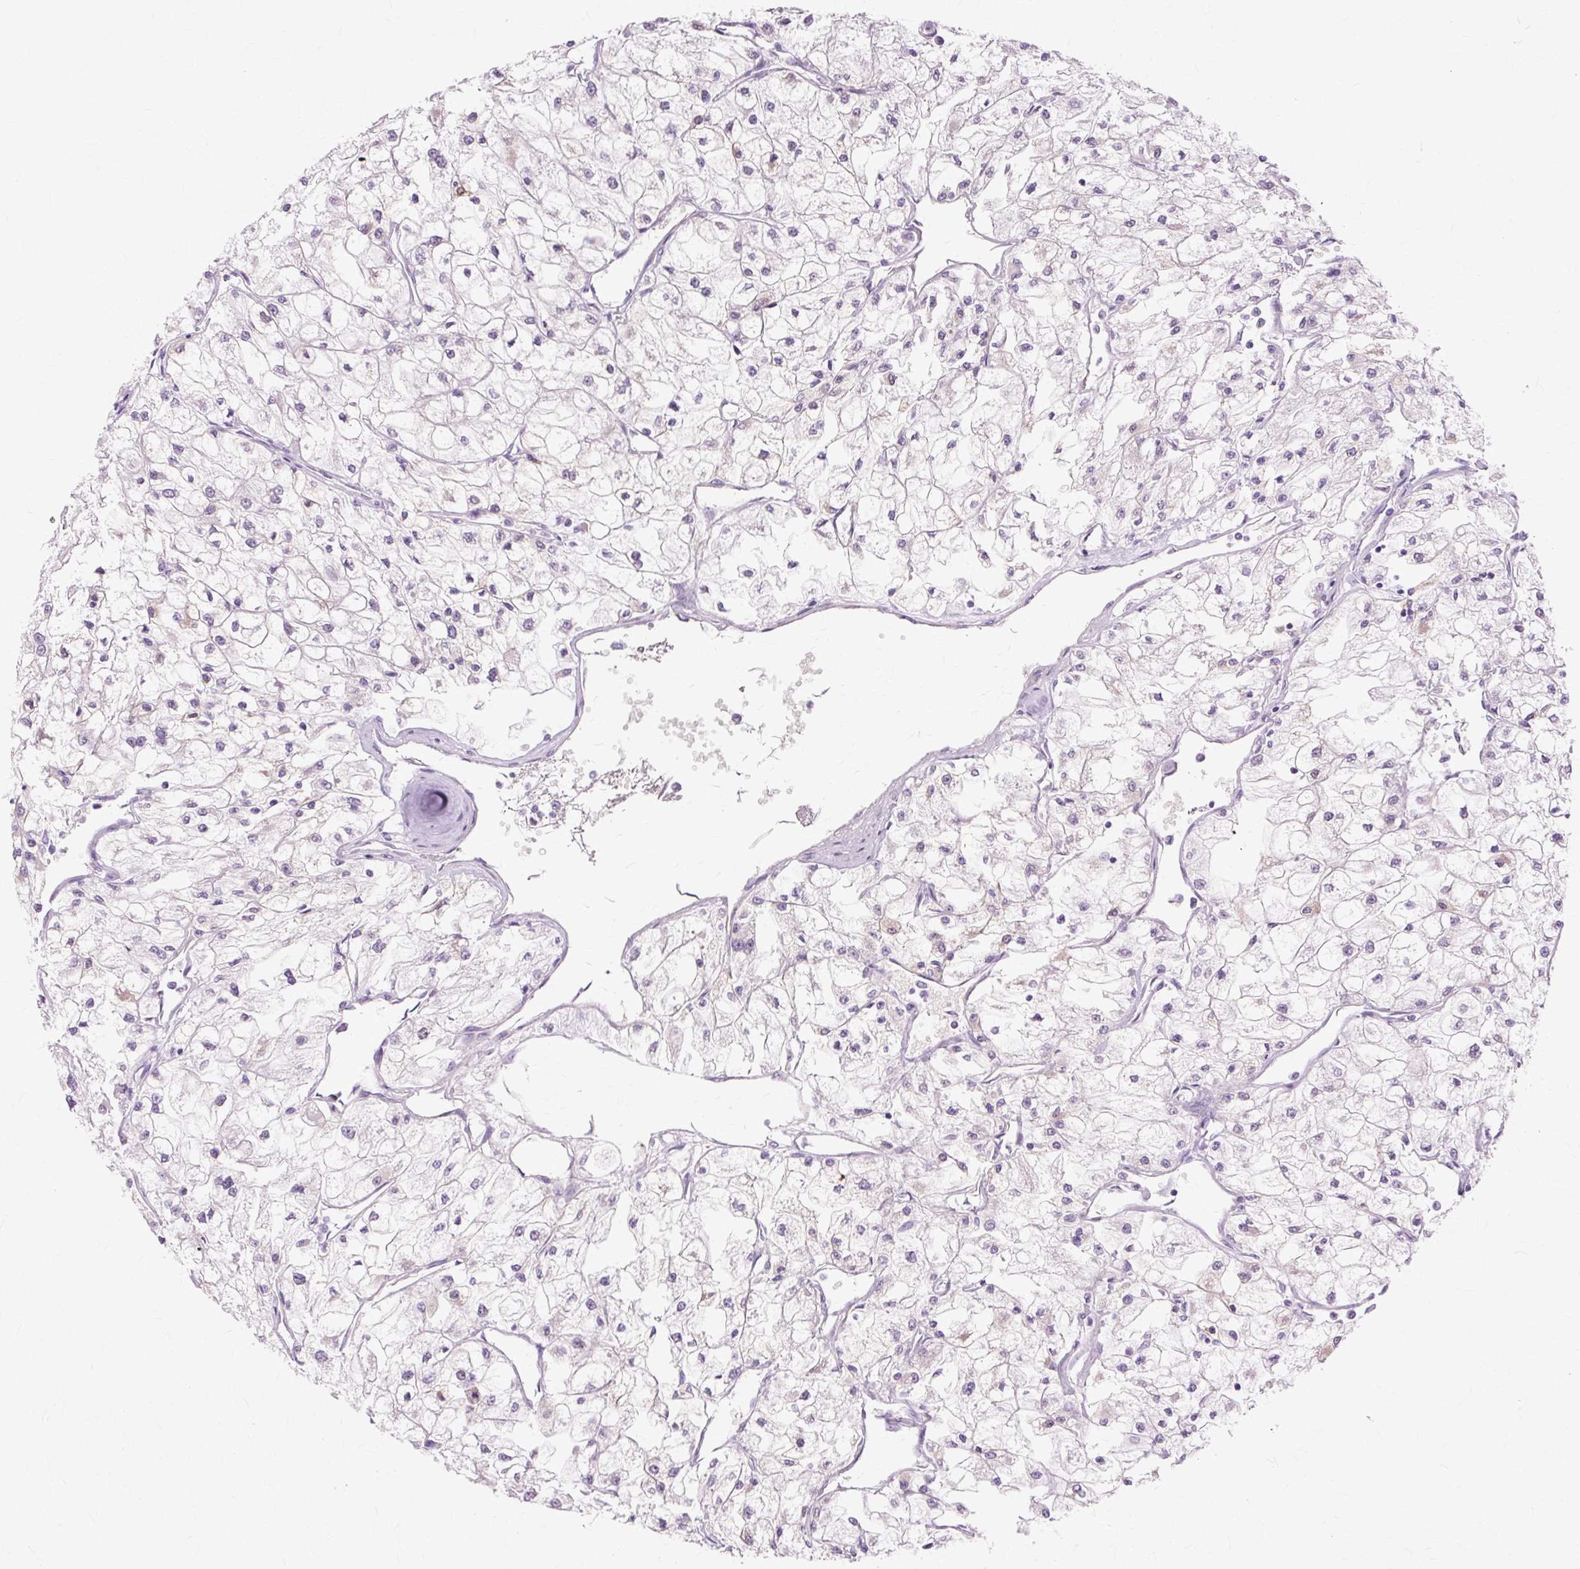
{"staining": {"intensity": "negative", "quantity": "none", "location": "none"}, "tissue": "renal cancer", "cell_type": "Tumor cells", "image_type": "cancer", "snomed": [{"axis": "morphology", "description": "Adenocarcinoma, NOS"}, {"axis": "topography", "description": "Kidney"}], "caption": "High magnification brightfield microscopy of renal adenocarcinoma stained with DAB (brown) and counterstained with hematoxylin (blue): tumor cells show no significant expression.", "gene": "ZNF35", "patient": {"sex": "male", "age": 80}}